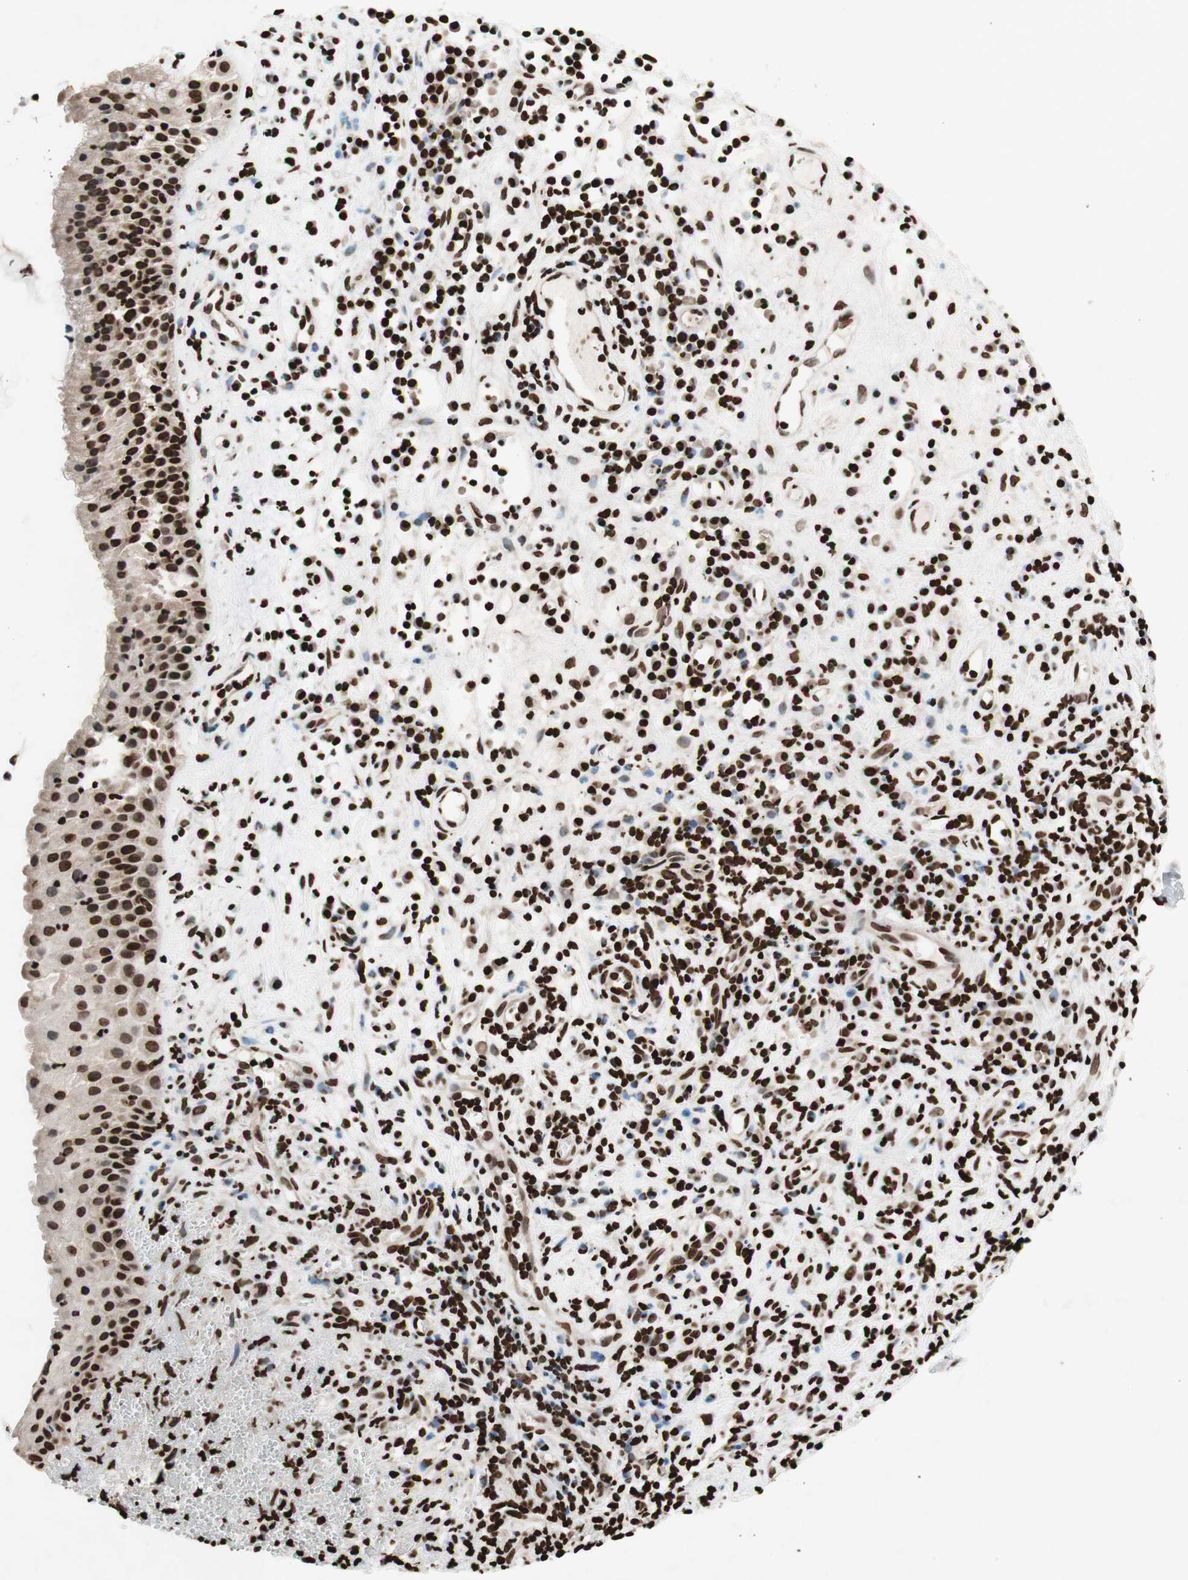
{"staining": {"intensity": "strong", "quantity": ">75%", "location": "nuclear"}, "tissue": "nasopharynx", "cell_type": "Respiratory epithelial cells", "image_type": "normal", "snomed": [{"axis": "morphology", "description": "Normal tissue, NOS"}, {"axis": "topography", "description": "Nasopharynx"}], "caption": "Human nasopharynx stained with a brown dye exhibits strong nuclear positive staining in about >75% of respiratory epithelial cells.", "gene": "NCOA3", "patient": {"sex": "female", "age": 51}}